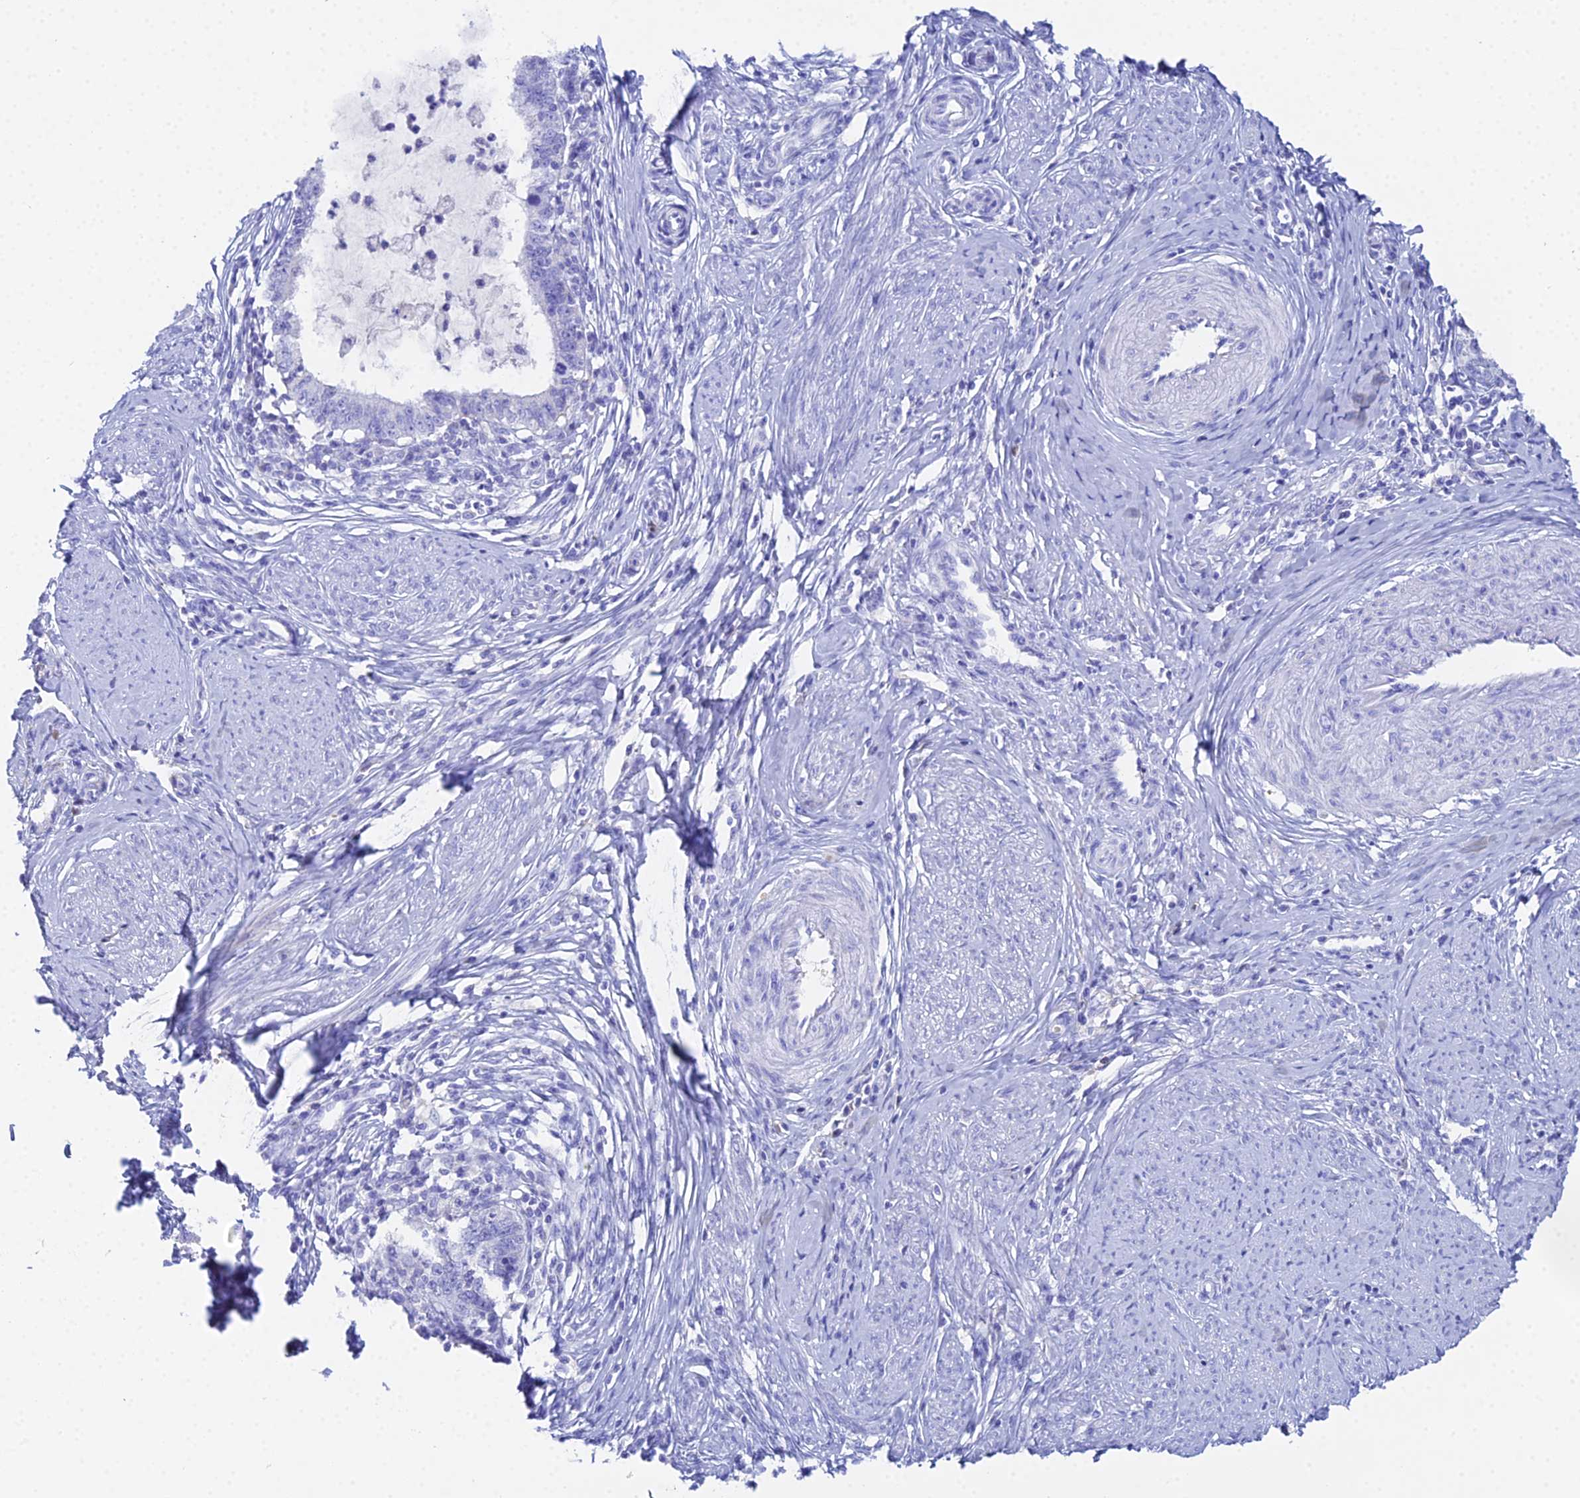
{"staining": {"intensity": "negative", "quantity": "none", "location": "none"}, "tissue": "cervical cancer", "cell_type": "Tumor cells", "image_type": "cancer", "snomed": [{"axis": "morphology", "description": "Adenocarcinoma, NOS"}, {"axis": "topography", "description": "Cervix"}], "caption": "Tumor cells are negative for protein expression in human adenocarcinoma (cervical). (DAB IHC with hematoxylin counter stain).", "gene": "CELA3A", "patient": {"sex": "female", "age": 36}}